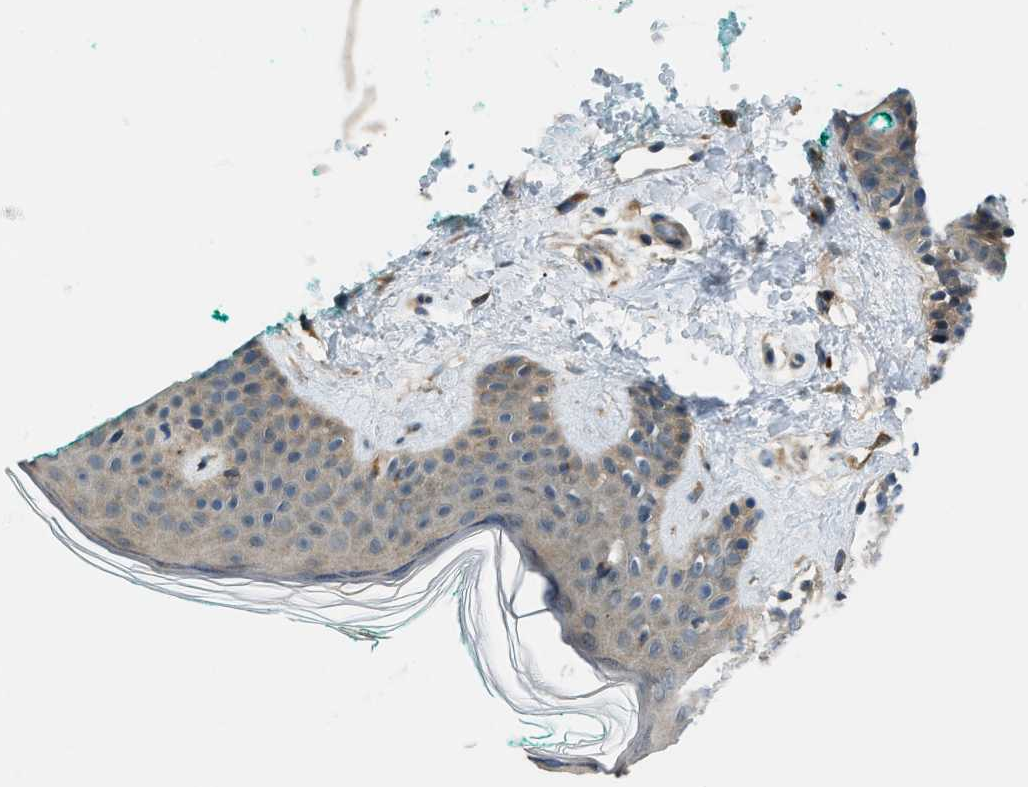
{"staining": {"intensity": "moderate", "quantity": ">75%", "location": "cytoplasmic/membranous"}, "tissue": "skin", "cell_type": "Fibroblasts", "image_type": "normal", "snomed": [{"axis": "morphology", "description": "Normal tissue, NOS"}, {"axis": "topography", "description": "Skin"}], "caption": "Immunohistochemical staining of benign skin reveals moderate cytoplasmic/membranous protein expression in approximately >75% of fibroblasts. (DAB = brown stain, brightfield microscopy at high magnification).", "gene": "EDARADD", "patient": {"sex": "male", "age": 30}}